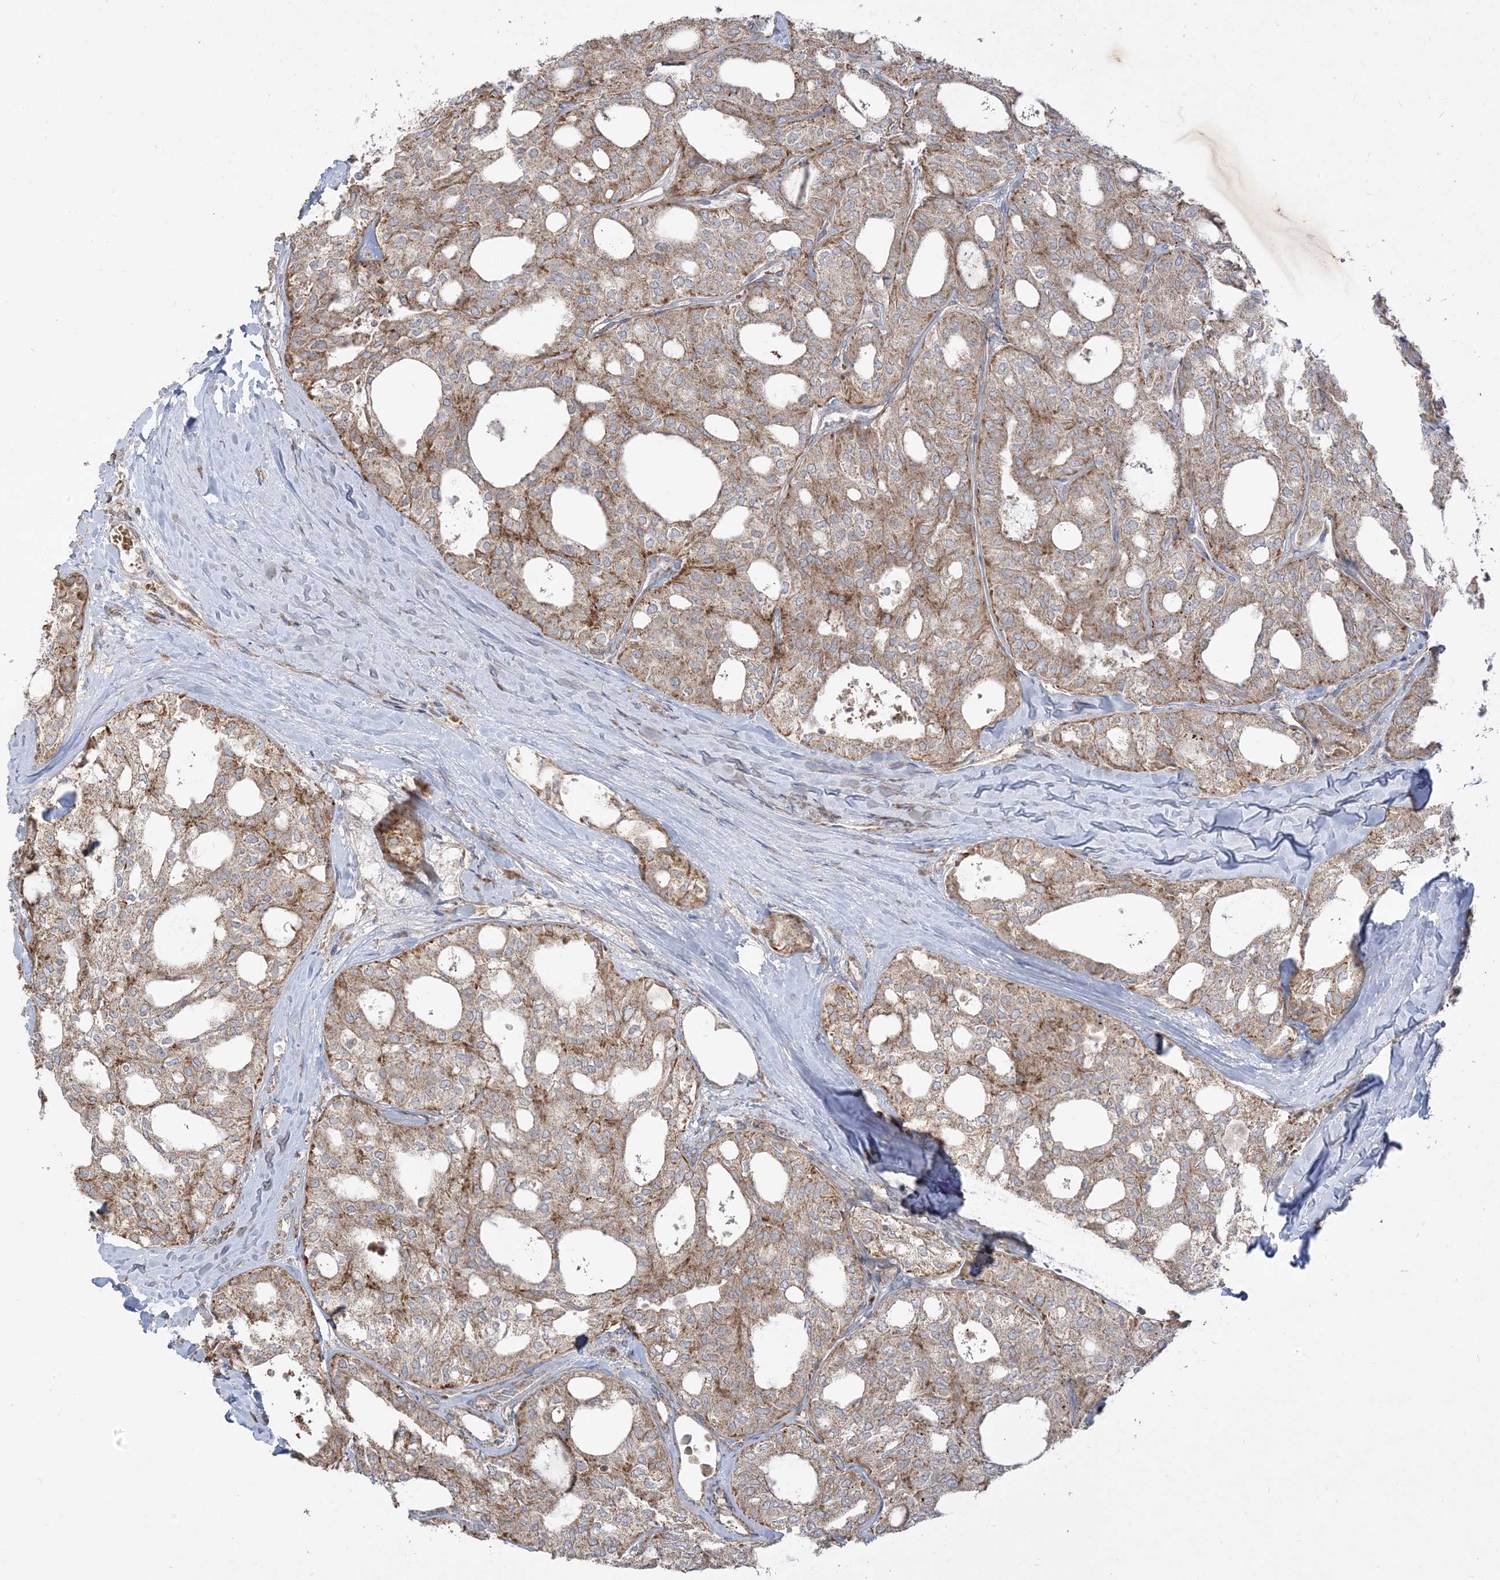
{"staining": {"intensity": "moderate", "quantity": ">75%", "location": "cytoplasmic/membranous"}, "tissue": "thyroid cancer", "cell_type": "Tumor cells", "image_type": "cancer", "snomed": [{"axis": "morphology", "description": "Follicular adenoma carcinoma, NOS"}, {"axis": "topography", "description": "Thyroid gland"}], "caption": "Protein expression by immunohistochemistry (IHC) demonstrates moderate cytoplasmic/membranous positivity in approximately >75% of tumor cells in thyroid cancer (follicular adenoma carcinoma).", "gene": "AARS2", "patient": {"sex": "male", "age": 75}}